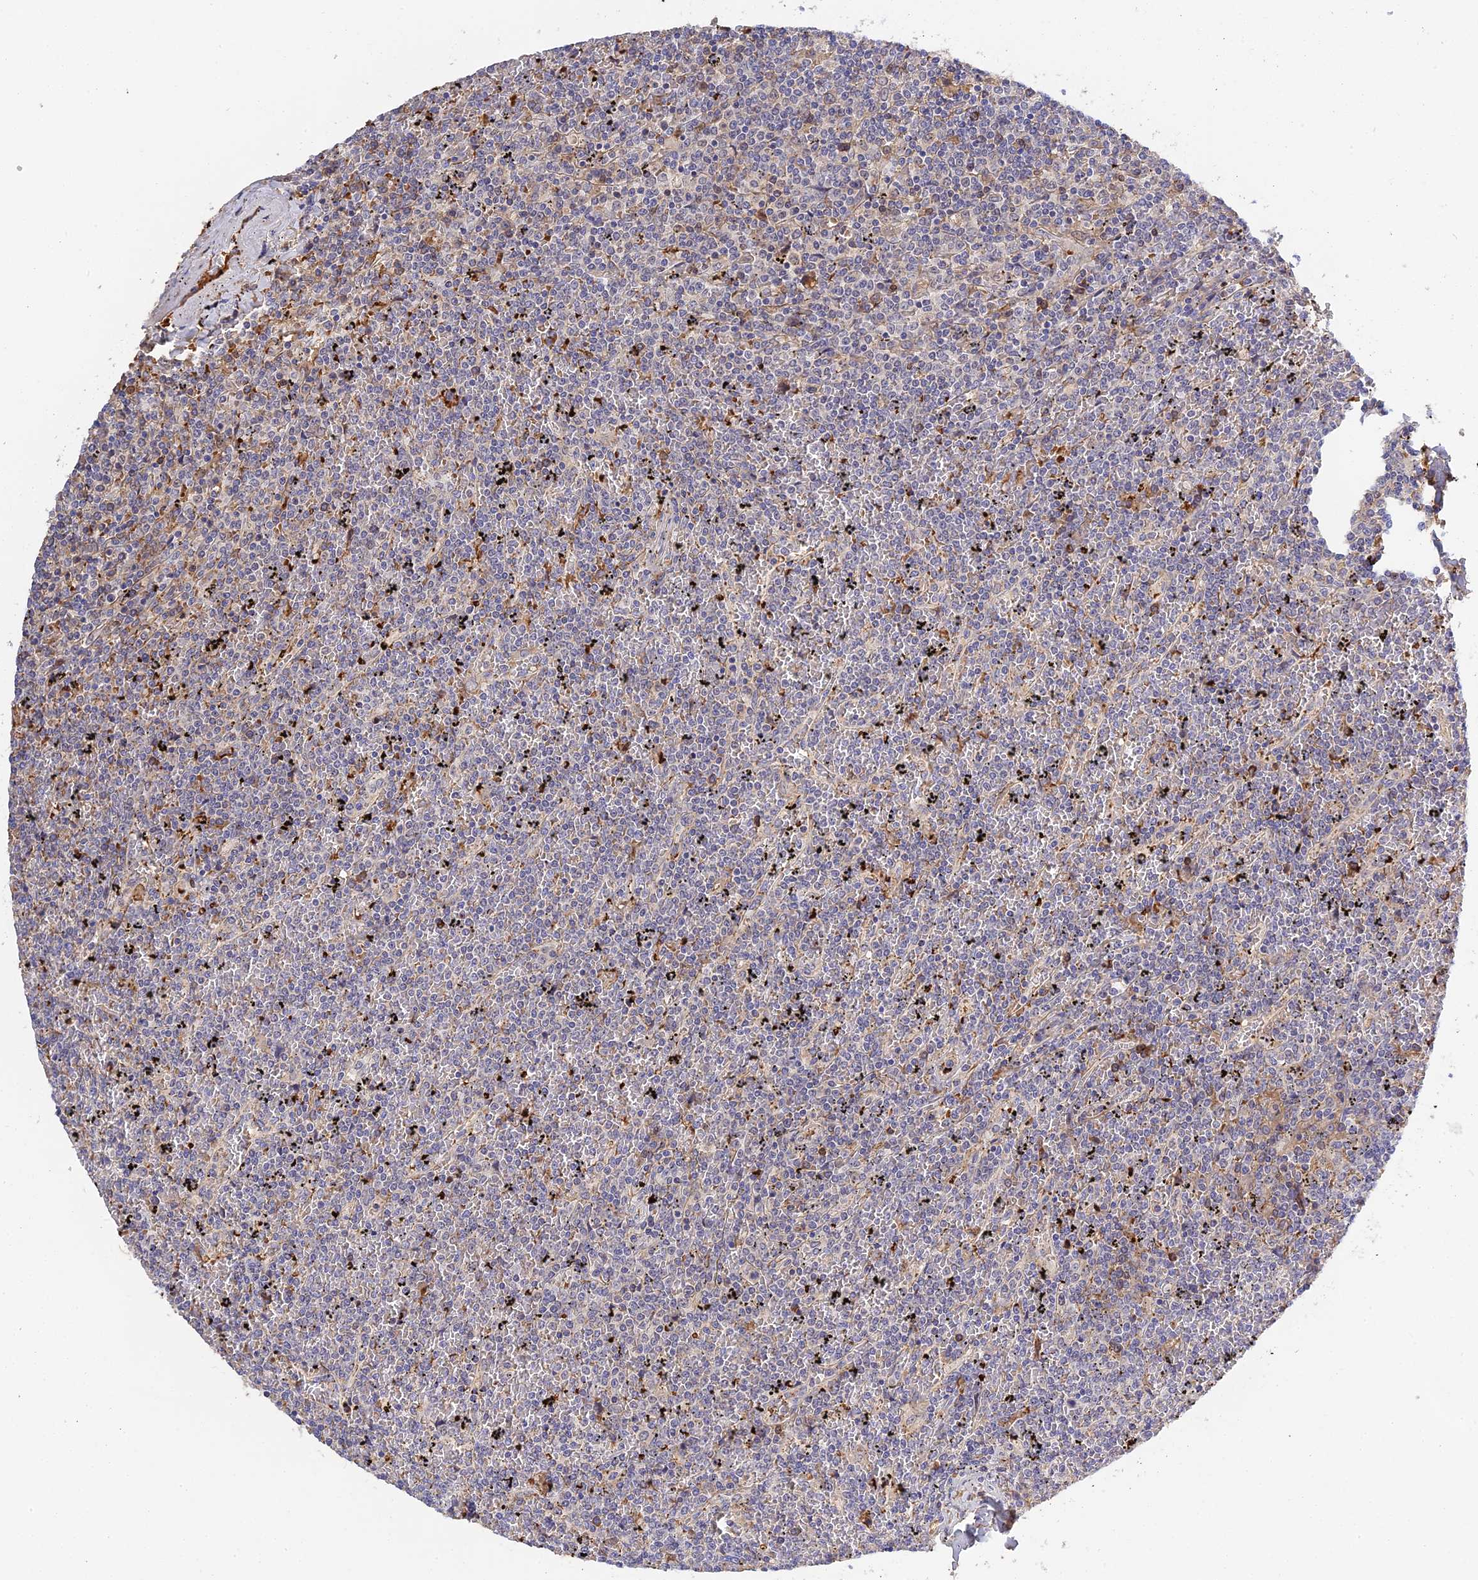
{"staining": {"intensity": "negative", "quantity": "none", "location": "none"}, "tissue": "lymphoma", "cell_type": "Tumor cells", "image_type": "cancer", "snomed": [{"axis": "morphology", "description": "Malignant lymphoma, non-Hodgkin's type, Low grade"}, {"axis": "topography", "description": "Spleen"}], "caption": "Photomicrograph shows no significant protein staining in tumor cells of malignant lymphoma, non-Hodgkin's type (low-grade).", "gene": "PZP", "patient": {"sex": "female", "age": 19}}